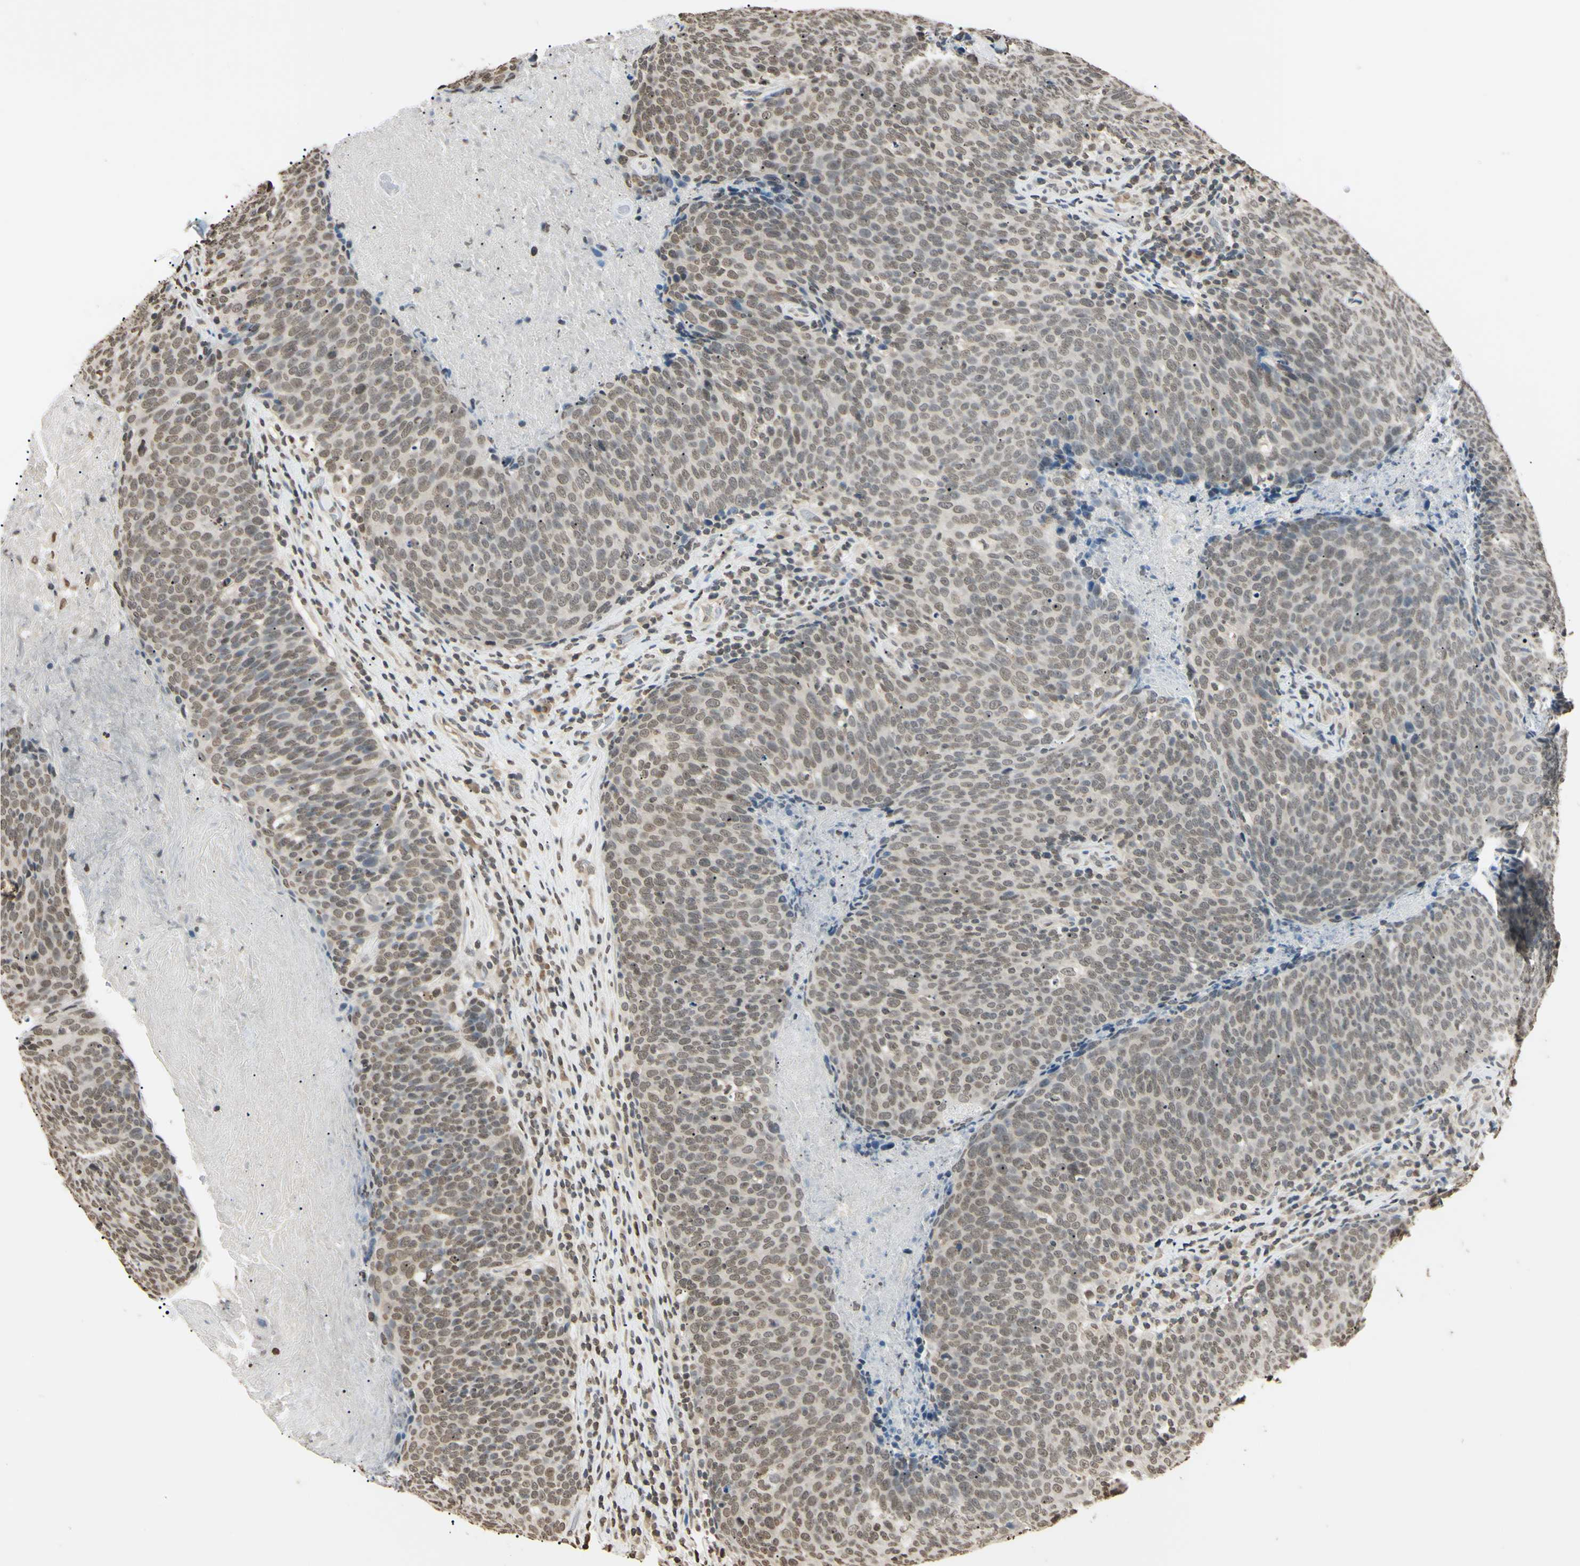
{"staining": {"intensity": "weak", "quantity": ">75%", "location": "nuclear"}, "tissue": "head and neck cancer", "cell_type": "Tumor cells", "image_type": "cancer", "snomed": [{"axis": "morphology", "description": "Squamous cell carcinoma, NOS"}, {"axis": "morphology", "description": "Squamous cell carcinoma, metastatic, NOS"}, {"axis": "topography", "description": "Lymph node"}, {"axis": "topography", "description": "Head-Neck"}], "caption": "Weak nuclear staining is present in about >75% of tumor cells in head and neck metastatic squamous cell carcinoma.", "gene": "CDC45", "patient": {"sex": "male", "age": 62}}